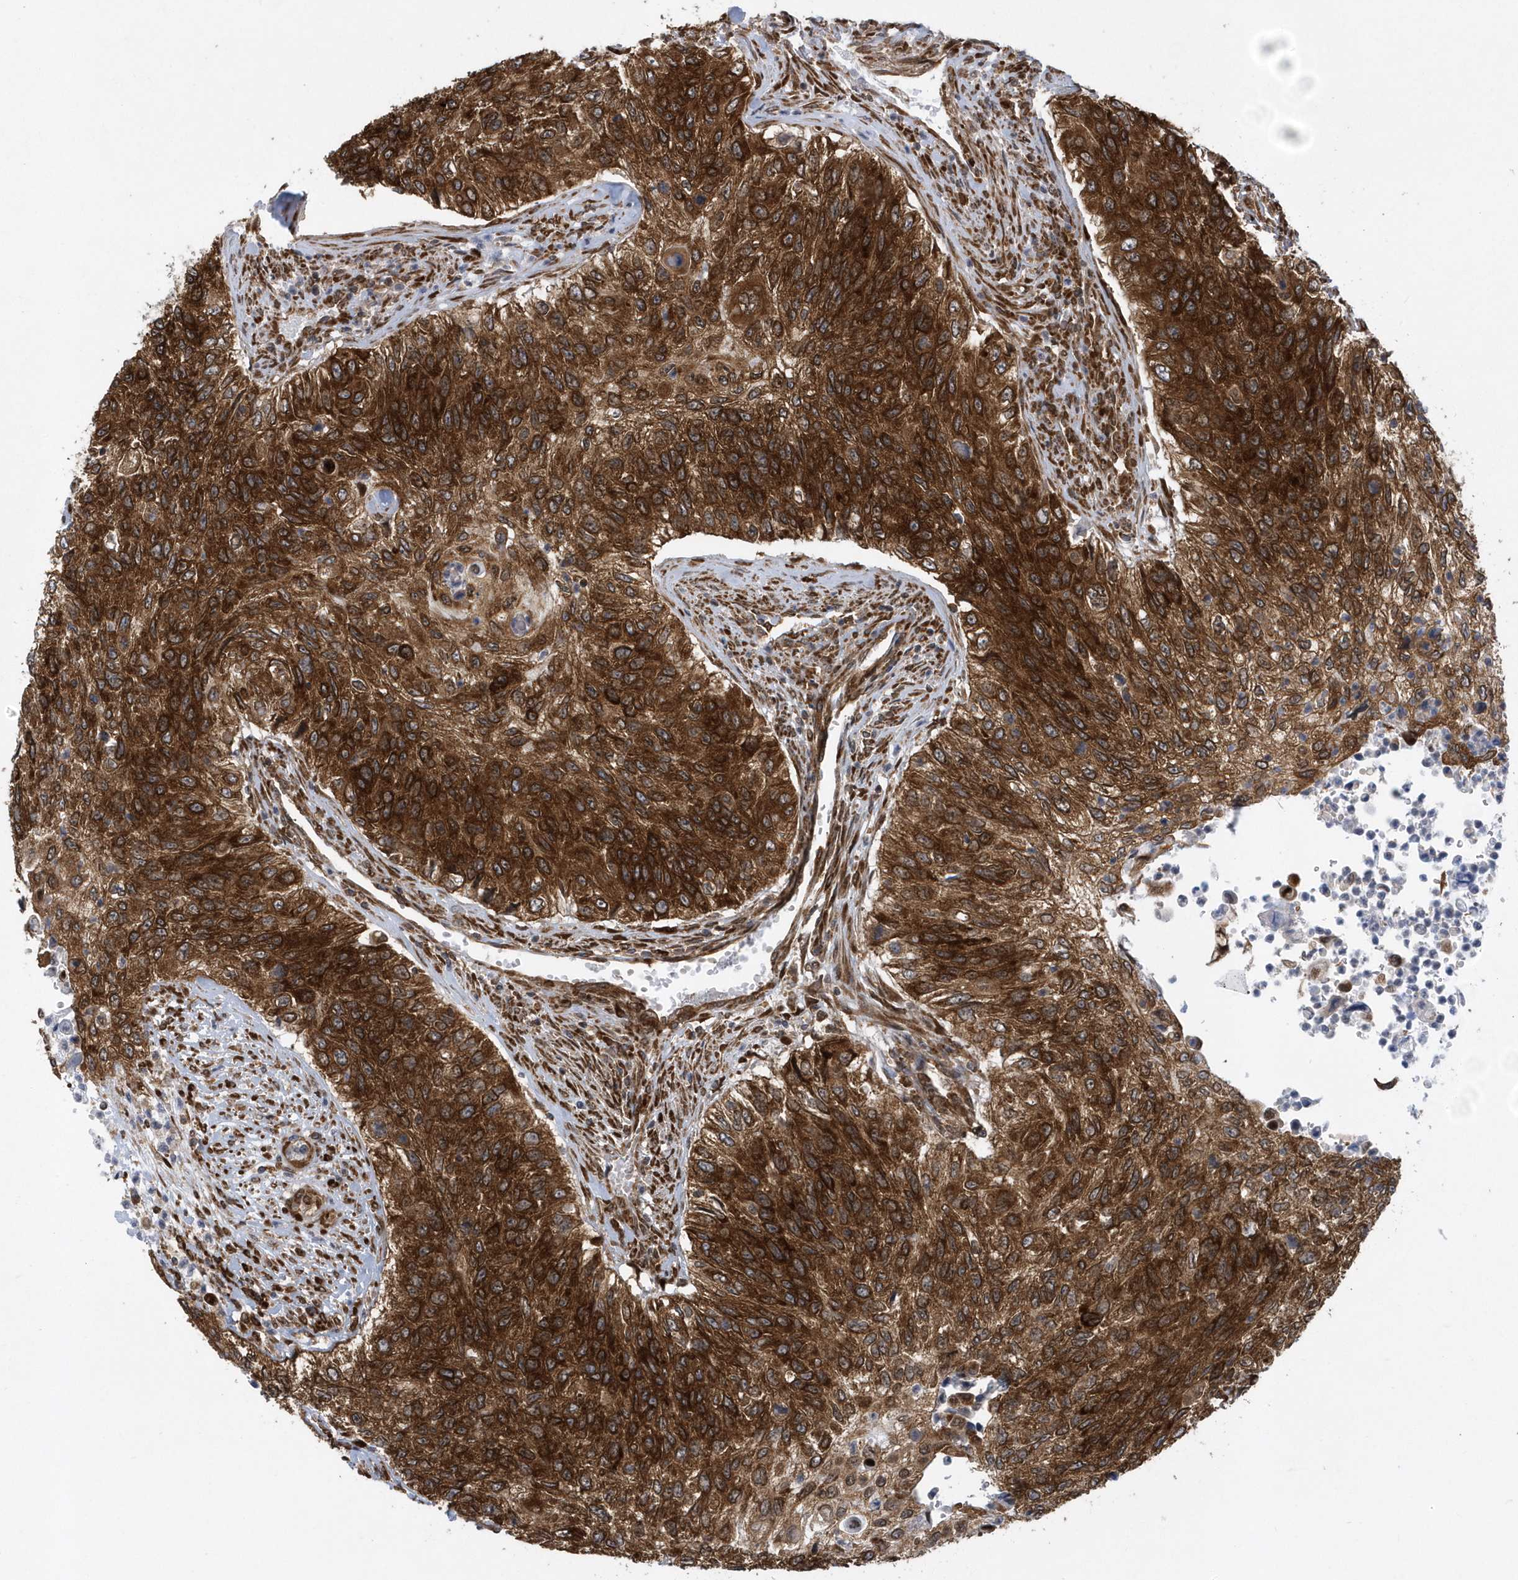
{"staining": {"intensity": "strong", "quantity": ">75%", "location": "cytoplasmic/membranous"}, "tissue": "urothelial cancer", "cell_type": "Tumor cells", "image_type": "cancer", "snomed": [{"axis": "morphology", "description": "Urothelial carcinoma, High grade"}, {"axis": "topography", "description": "Urinary bladder"}], "caption": "Immunohistochemical staining of human high-grade urothelial carcinoma demonstrates strong cytoplasmic/membranous protein positivity in approximately >75% of tumor cells.", "gene": "PHF1", "patient": {"sex": "female", "age": 60}}